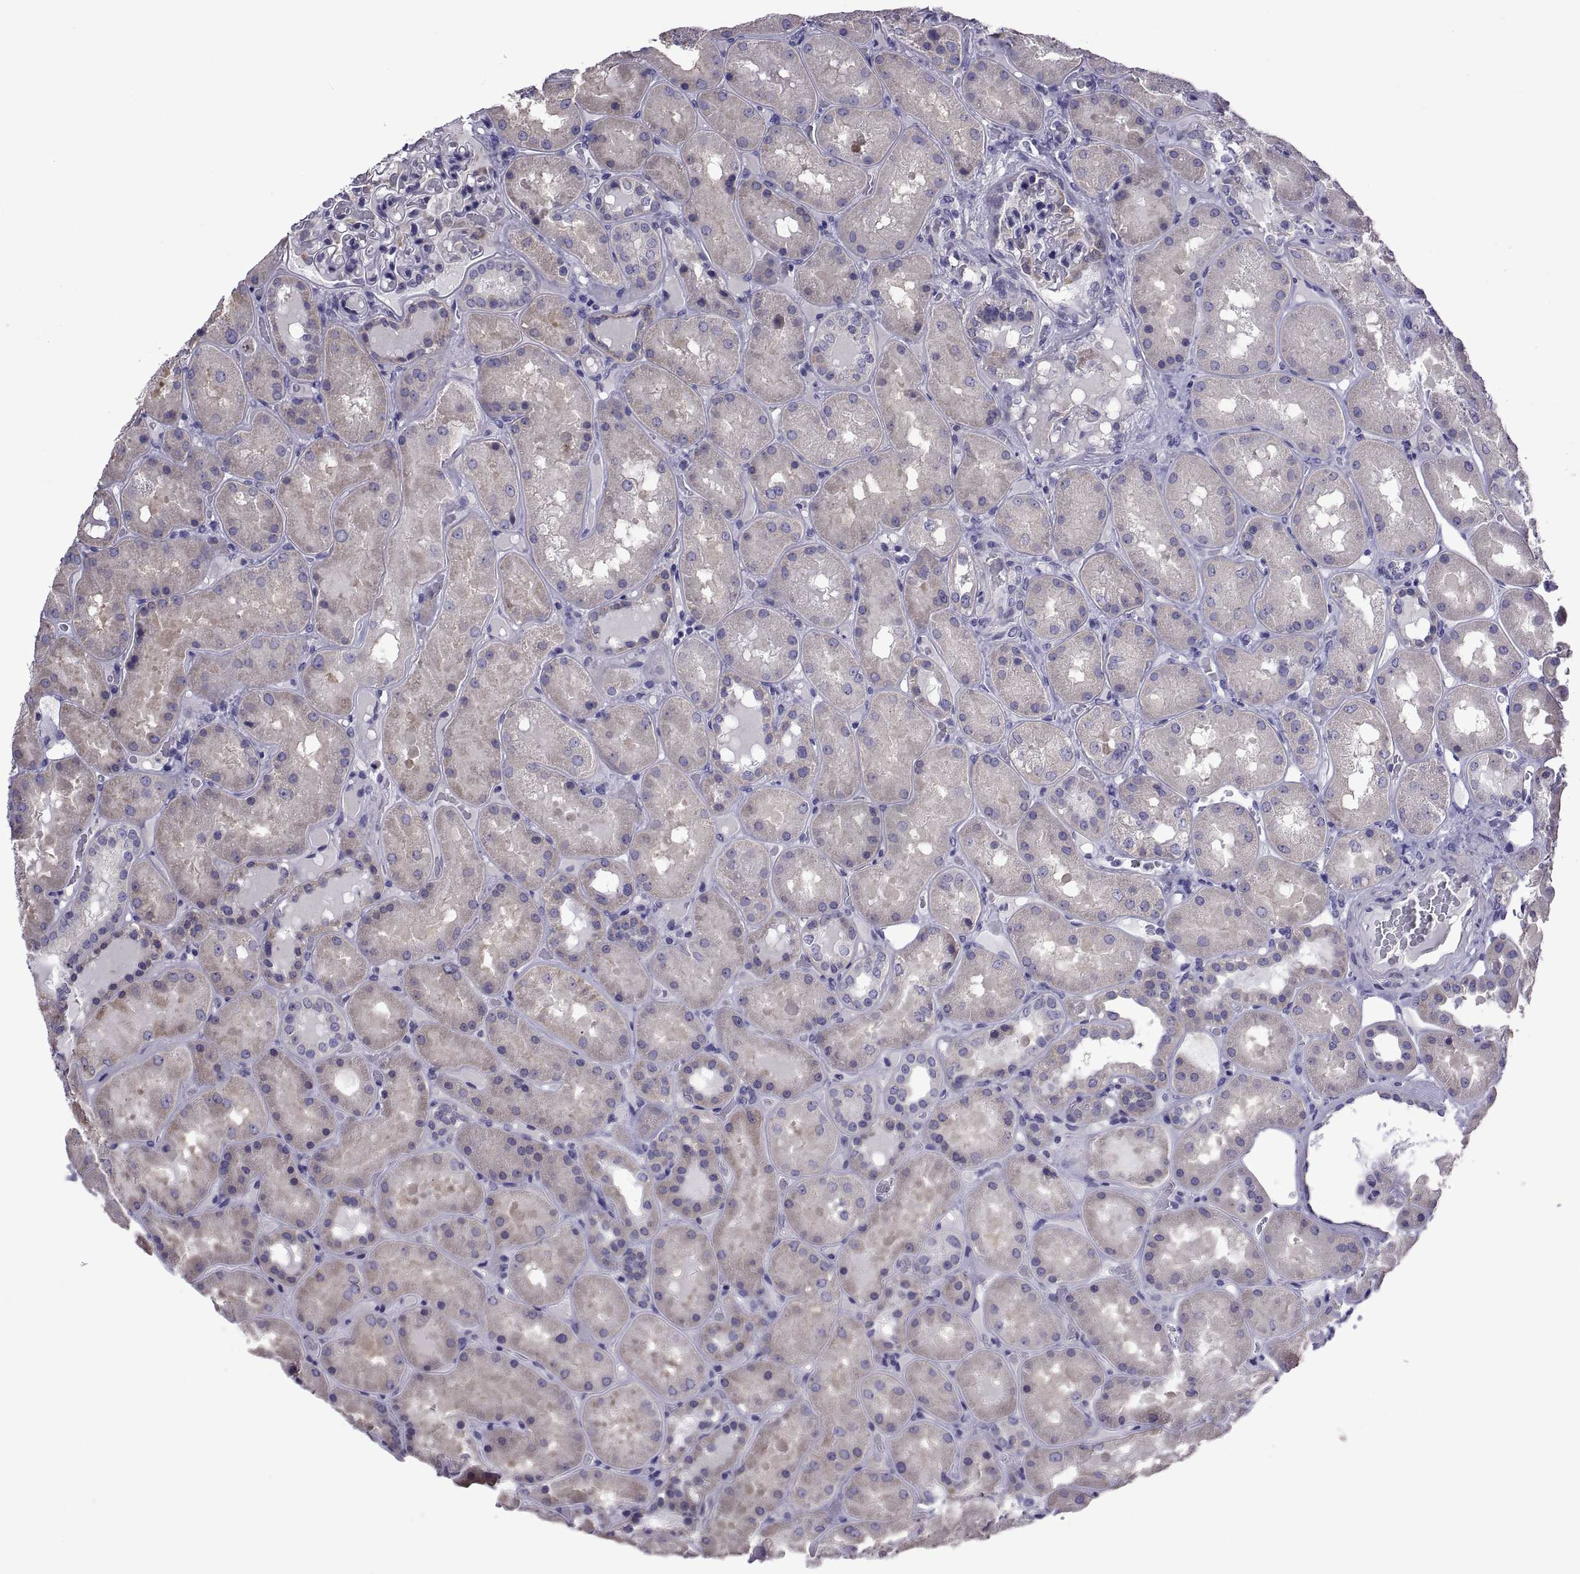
{"staining": {"intensity": "negative", "quantity": "none", "location": "none"}, "tissue": "kidney", "cell_type": "Cells in glomeruli", "image_type": "normal", "snomed": [{"axis": "morphology", "description": "Normal tissue, NOS"}, {"axis": "topography", "description": "Kidney"}], "caption": "IHC photomicrograph of benign kidney stained for a protein (brown), which displays no positivity in cells in glomeruli. (DAB immunohistochemistry with hematoxylin counter stain).", "gene": "TMC3", "patient": {"sex": "male", "age": 73}}